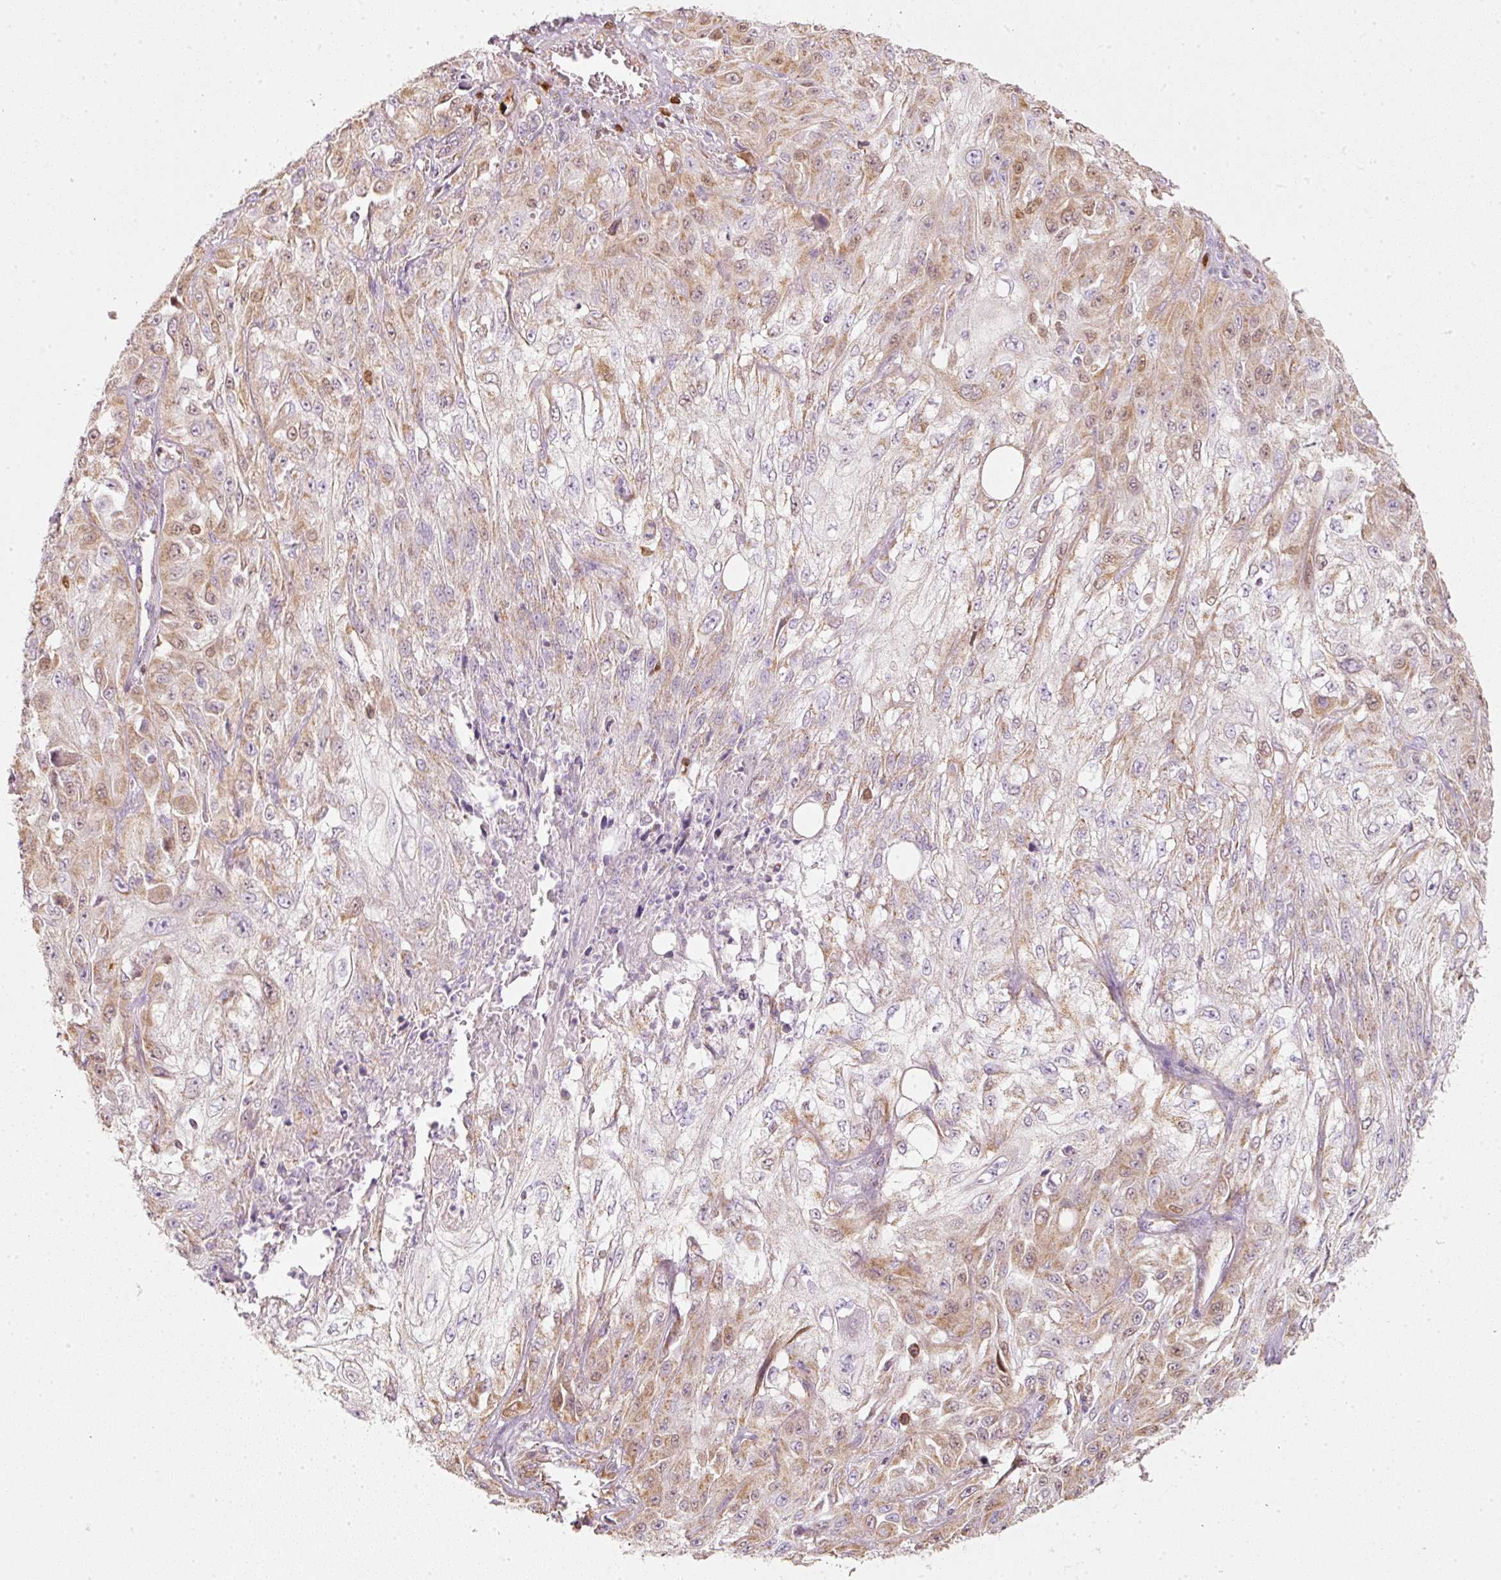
{"staining": {"intensity": "moderate", "quantity": "25%-75%", "location": "cytoplasmic/membranous,nuclear"}, "tissue": "skin cancer", "cell_type": "Tumor cells", "image_type": "cancer", "snomed": [{"axis": "morphology", "description": "Squamous cell carcinoma, NOS"}, {"axis": "morphology", "description": "Squamous cell carcinoma, metastatic, NOS"}, {"axis": "topography", "description": "Skin"}, {"axis": "topography", "description": "Lymph node"}], "caption": "A brown stain highlights moderate cytoplasmic/membranous and nuclear positivity of a protein in human skin metastatic squamous cell carcinoma tumor cells.", "gene": "DUT", "patient": {"sex": "male", "age": 75}}